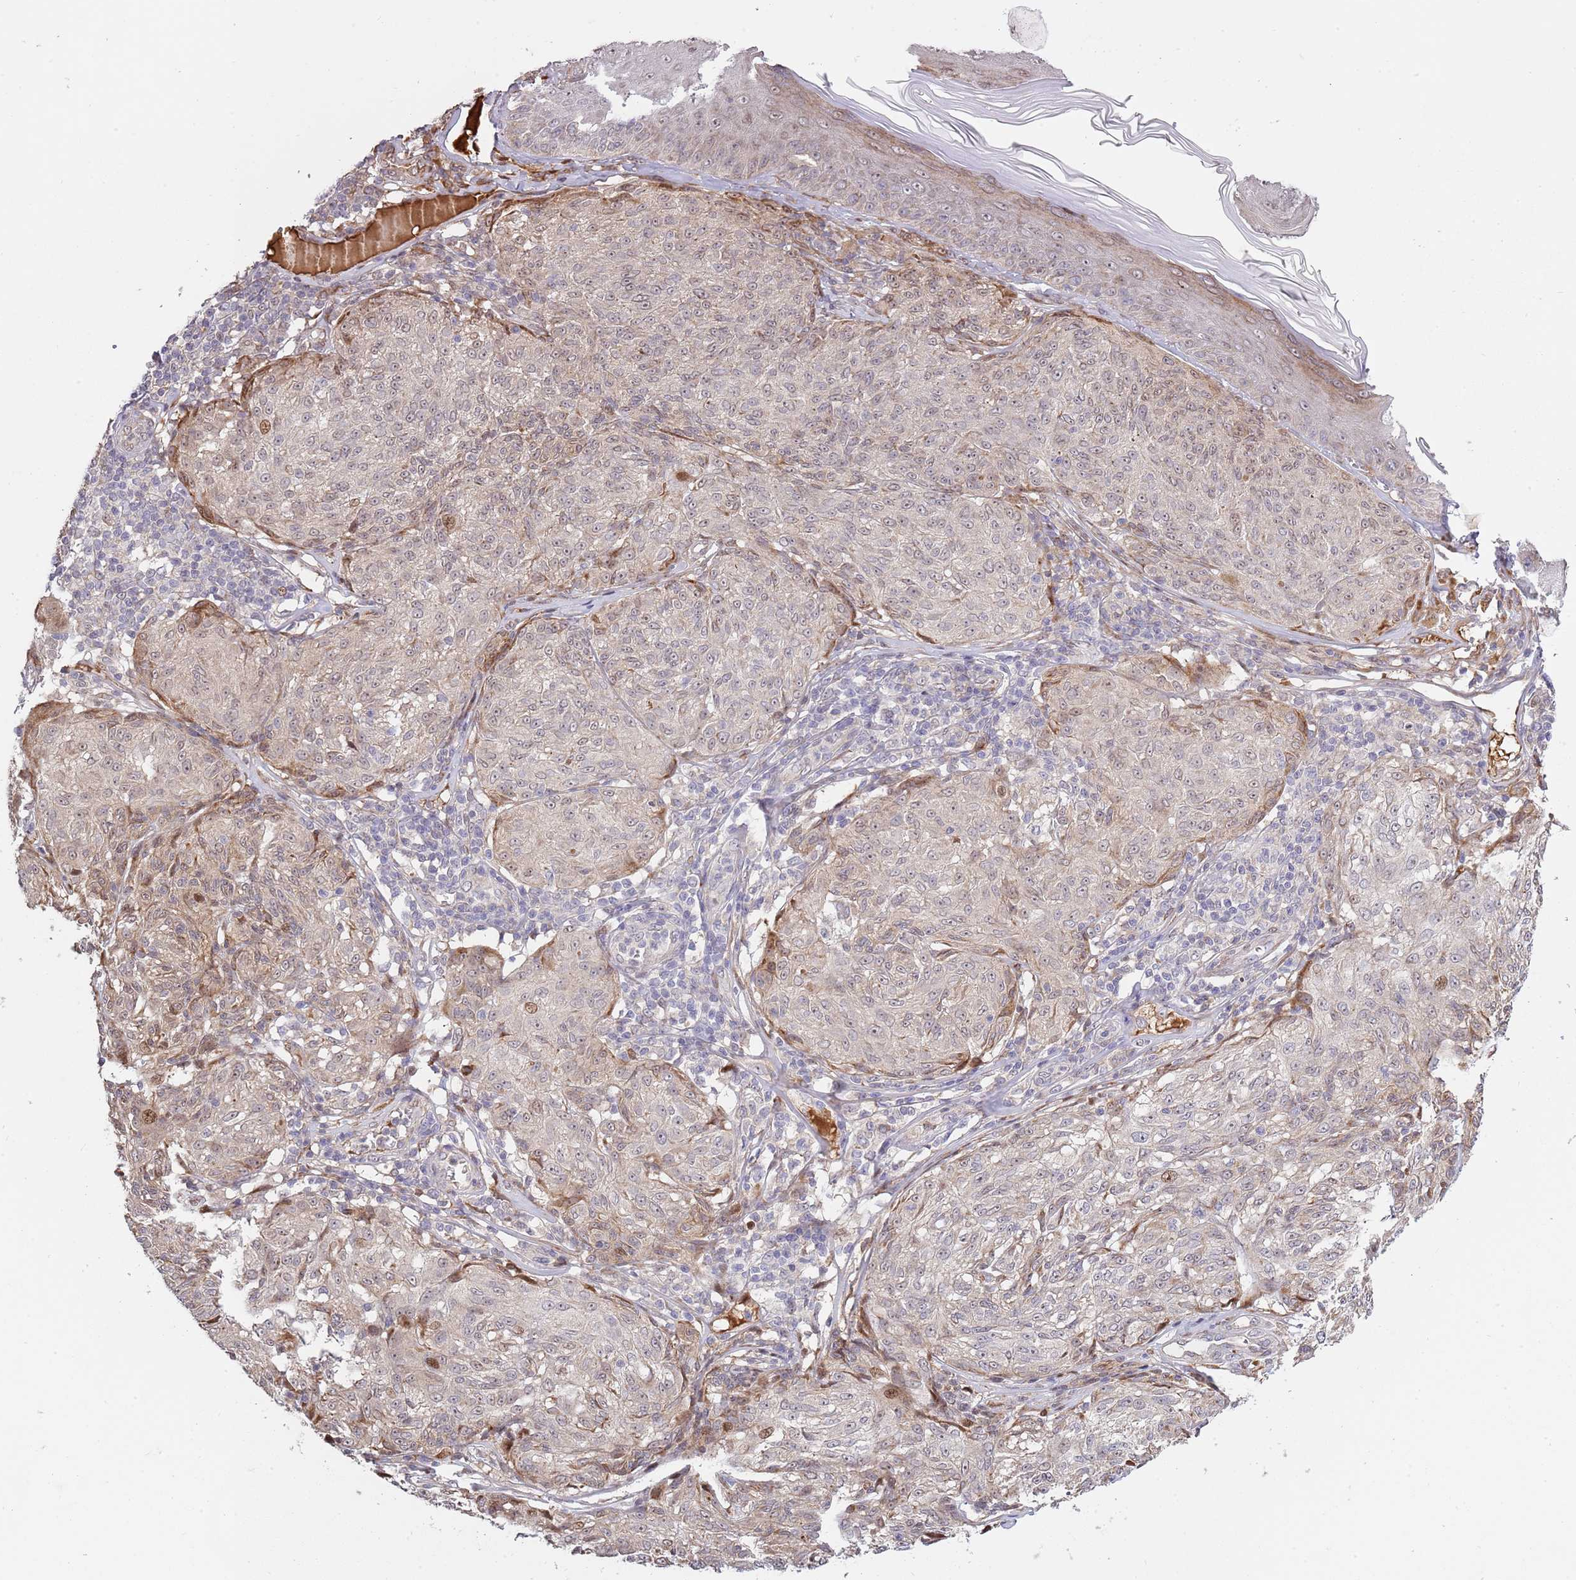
{"staining": {"intensity": "moderate", "quantity": "<25%", "location": "nuclear"}, "tissue": "melanoma", "cell_type": "Tumor cells", "image_type": "cancer", "snomed": [{"axis": "morphology", "description": "Malignant melanoma, NOS"}, {"axis": "topography", "description": "Skin"}], "caption": "Immunohistochemistry (IHC) of human melanoma exhibits low levels of moderate nuclear positivity in about <25% of tumor cells.", "gene": "SYNDIG1L", "patient": {"sex": "female", "age": 63}}